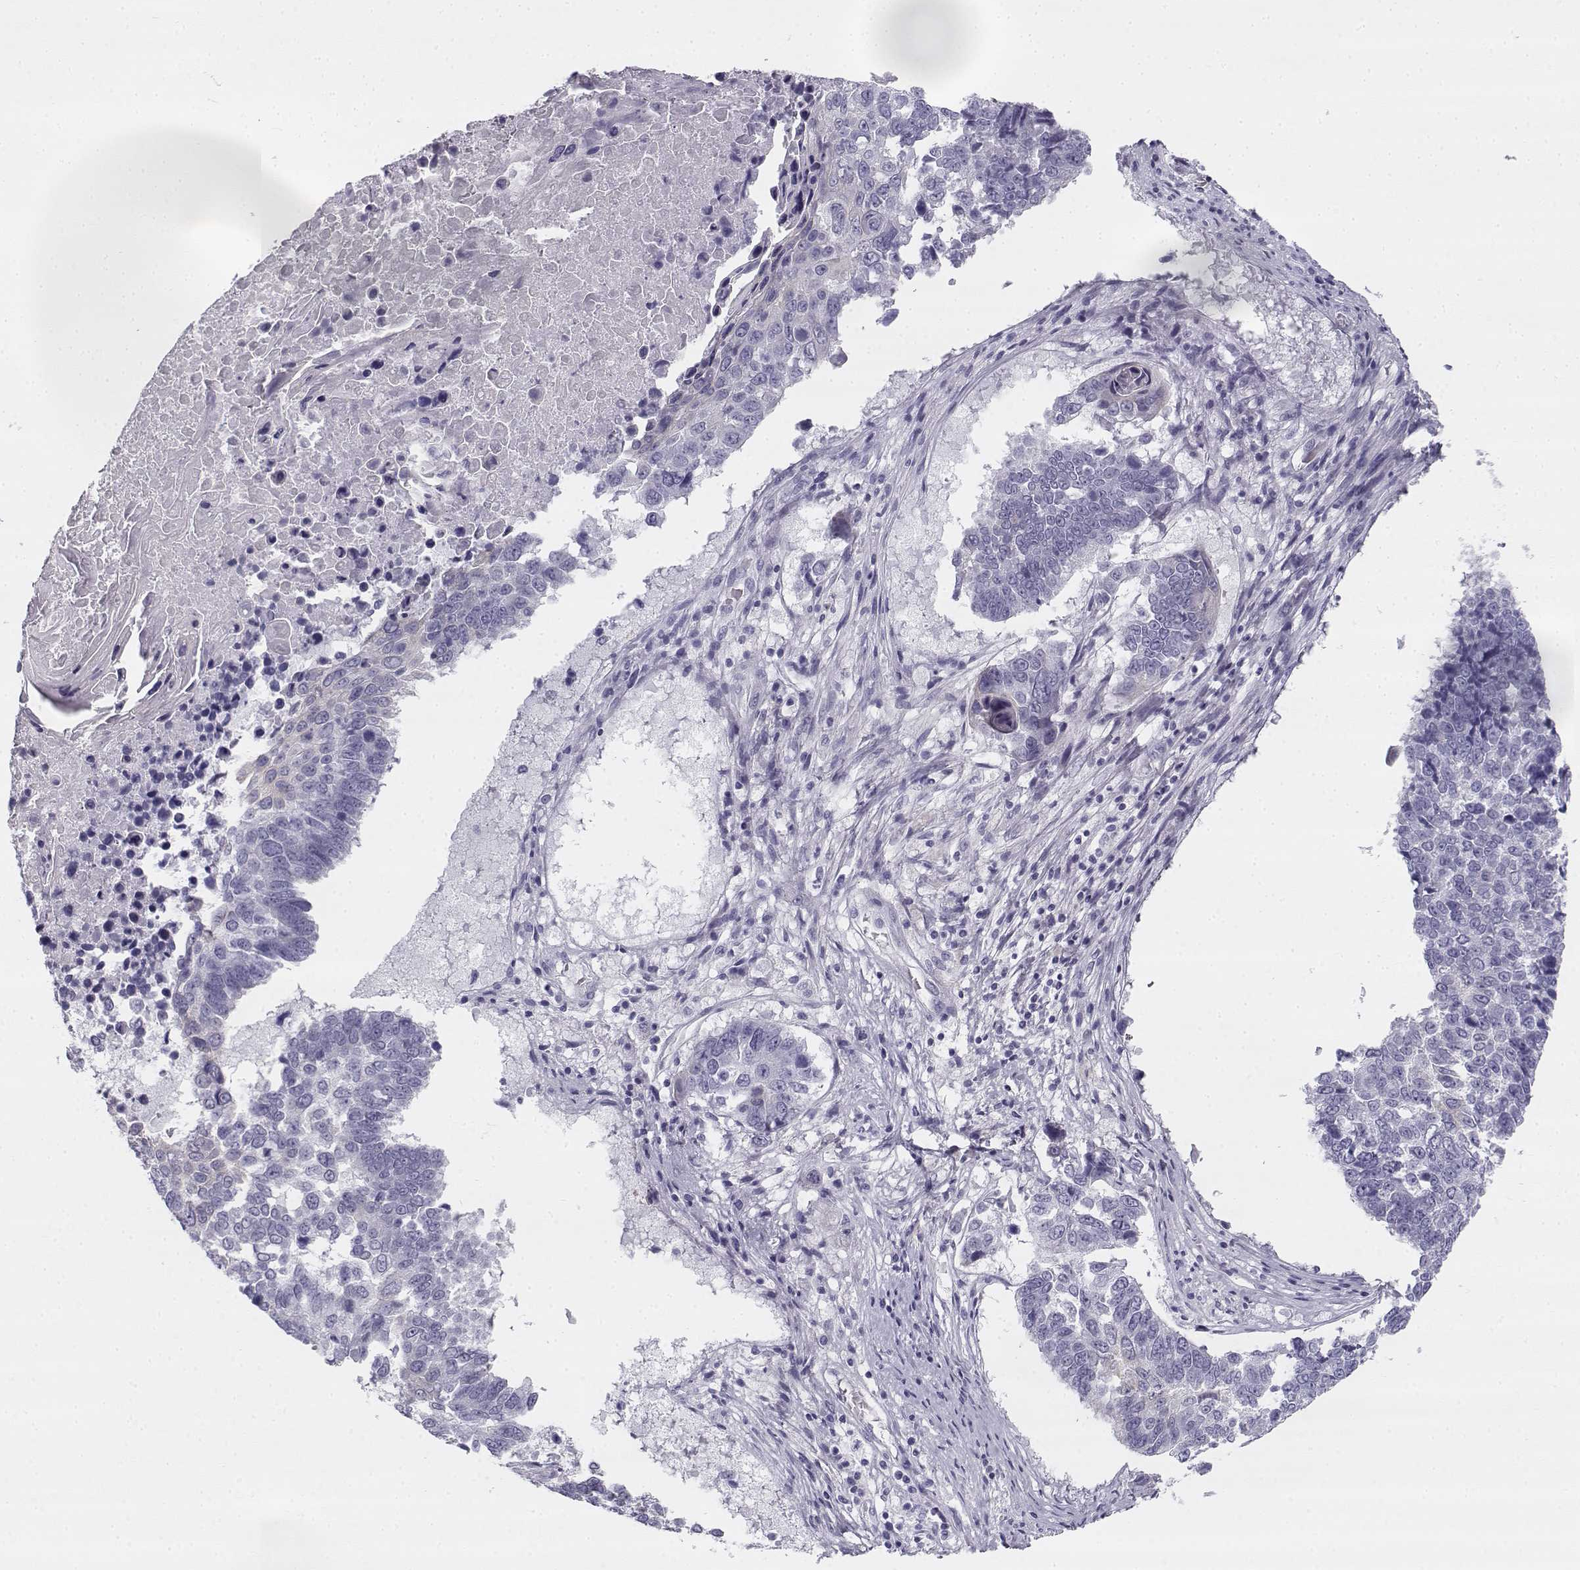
{"staining": {"intensity": "negative", "quantity": "none", "location": "none"}, "tissue": "lung cancer", "cell_type": "Tumor cells", "image_type": "cancer", "snomed": [{"axis": "morphology", "description": "Squamous cell carcinoma, NOS"}, {"axis": "topography", "description": "Lung"}], "caption": "The immunohistochemistry image has no significant expression in tumor cells of lung squamous cell carcinoma tissue.", "gene": "CREB3L3", "patient": {"sex": "male", "age": 73}}